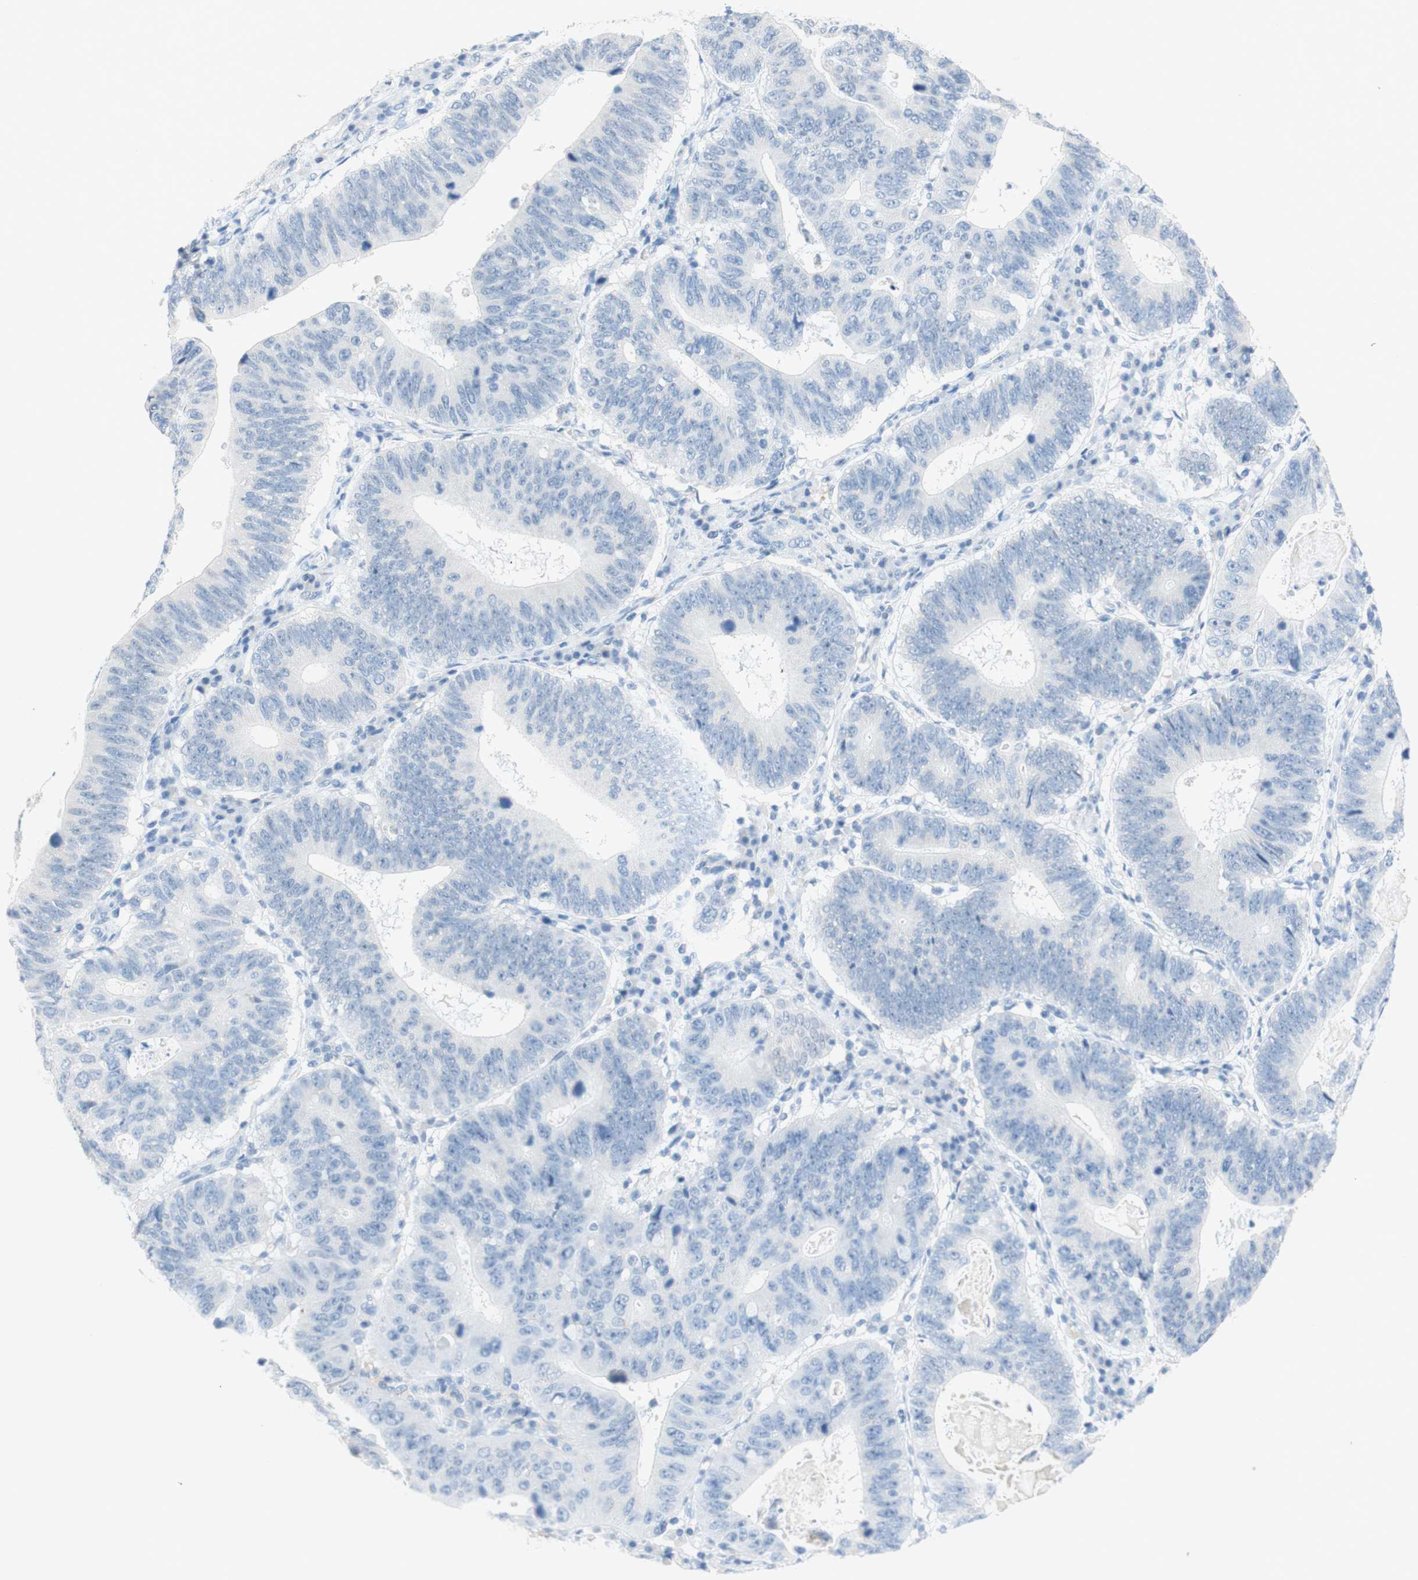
{"staining": {"intensity": "negative", "quantity": "none", "location": "none"}, "tissue": "stomach cancer", "cell_type": "Tumor cells", "image_type": "cancer", "snomed": [{"axis": "morphology", "description": "Adenocarcinoma, NOS"}, {"axis": "topography", "description": "Stomach"}], "caption": "IHC image of stomach adenocarcinoma stained for a protein (brown), which reveals no positivity in tumor cells.", "gene": "POLR2J3", "patient": {"sex": "male", "age": 59}}